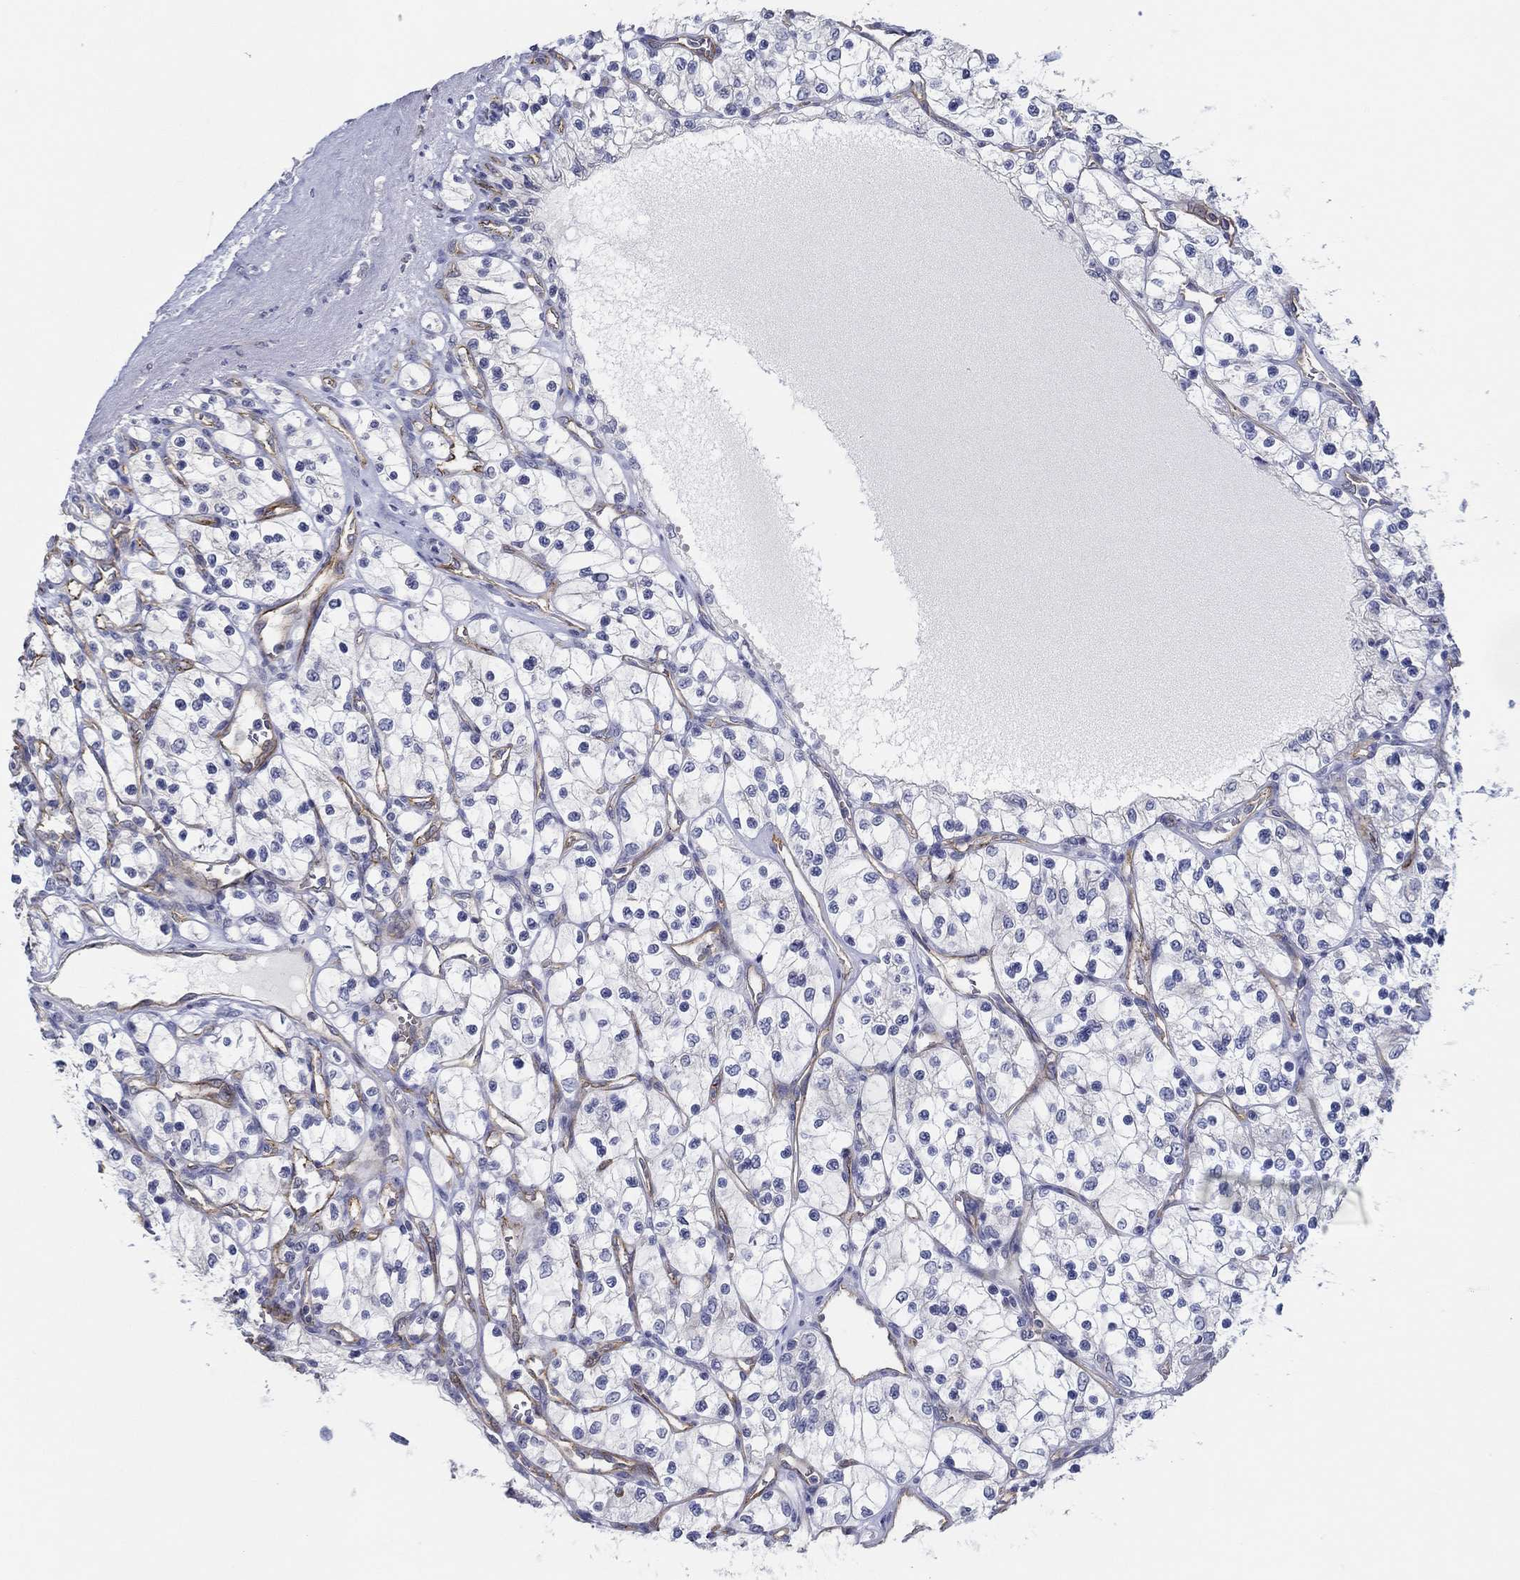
{"staining": {"intensity": "negative", "quantity": "none", "location": "none"}, "tissue": "renal cancer", "cell_type": "Tumor cells", "image_type": "cancer", "snomed": [{"axis": "morphology", "description": "Adenocarcinoma, NOS"}, {"axis": "topography", "description": "Kidney"}], "caption": "Immunohistochemical staining of human renal cancer (adenocarcinoma) exhibits no significant positivity in tumor cells.", "gene": "GJA5", "patient": {"sex": "female", "age": 69}}